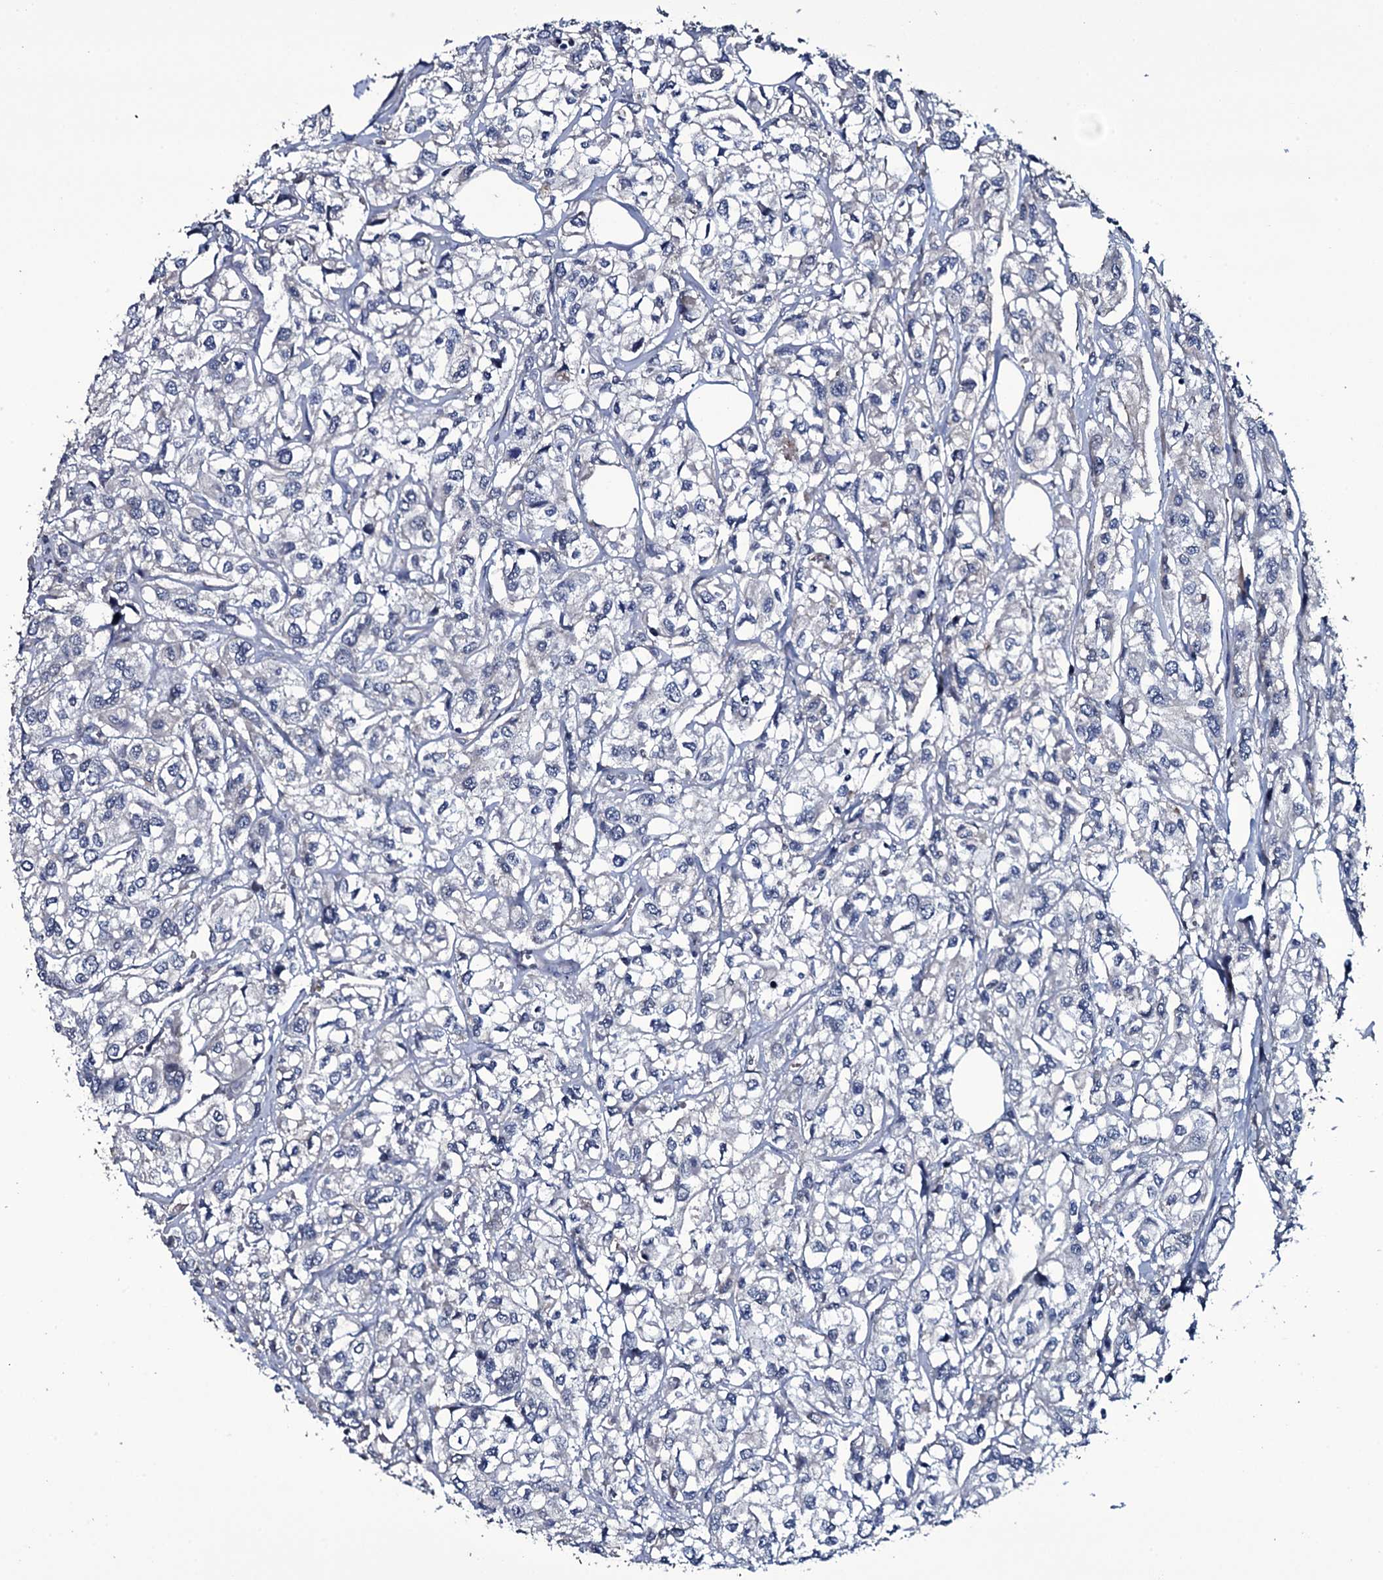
{"staining": {"intensity": "negative", "quantity": "none", "location": "none"}, "tissue": "urothelial cancer", "cell_type": "Tumor cells", "image_type": "cancer", "snomed": [{"axis": "morphology", "description": "Urothelial carcinoma, High grade"}, {"axis": "topography", "description": "Urinary bladder"}], "caption": "This is an immunohistochemistry (IHC) image of urothelial cancer. There is no positivity in tumor cells.", "gene": "LYG2", "patient": {"sex": "male", "age": 67}}